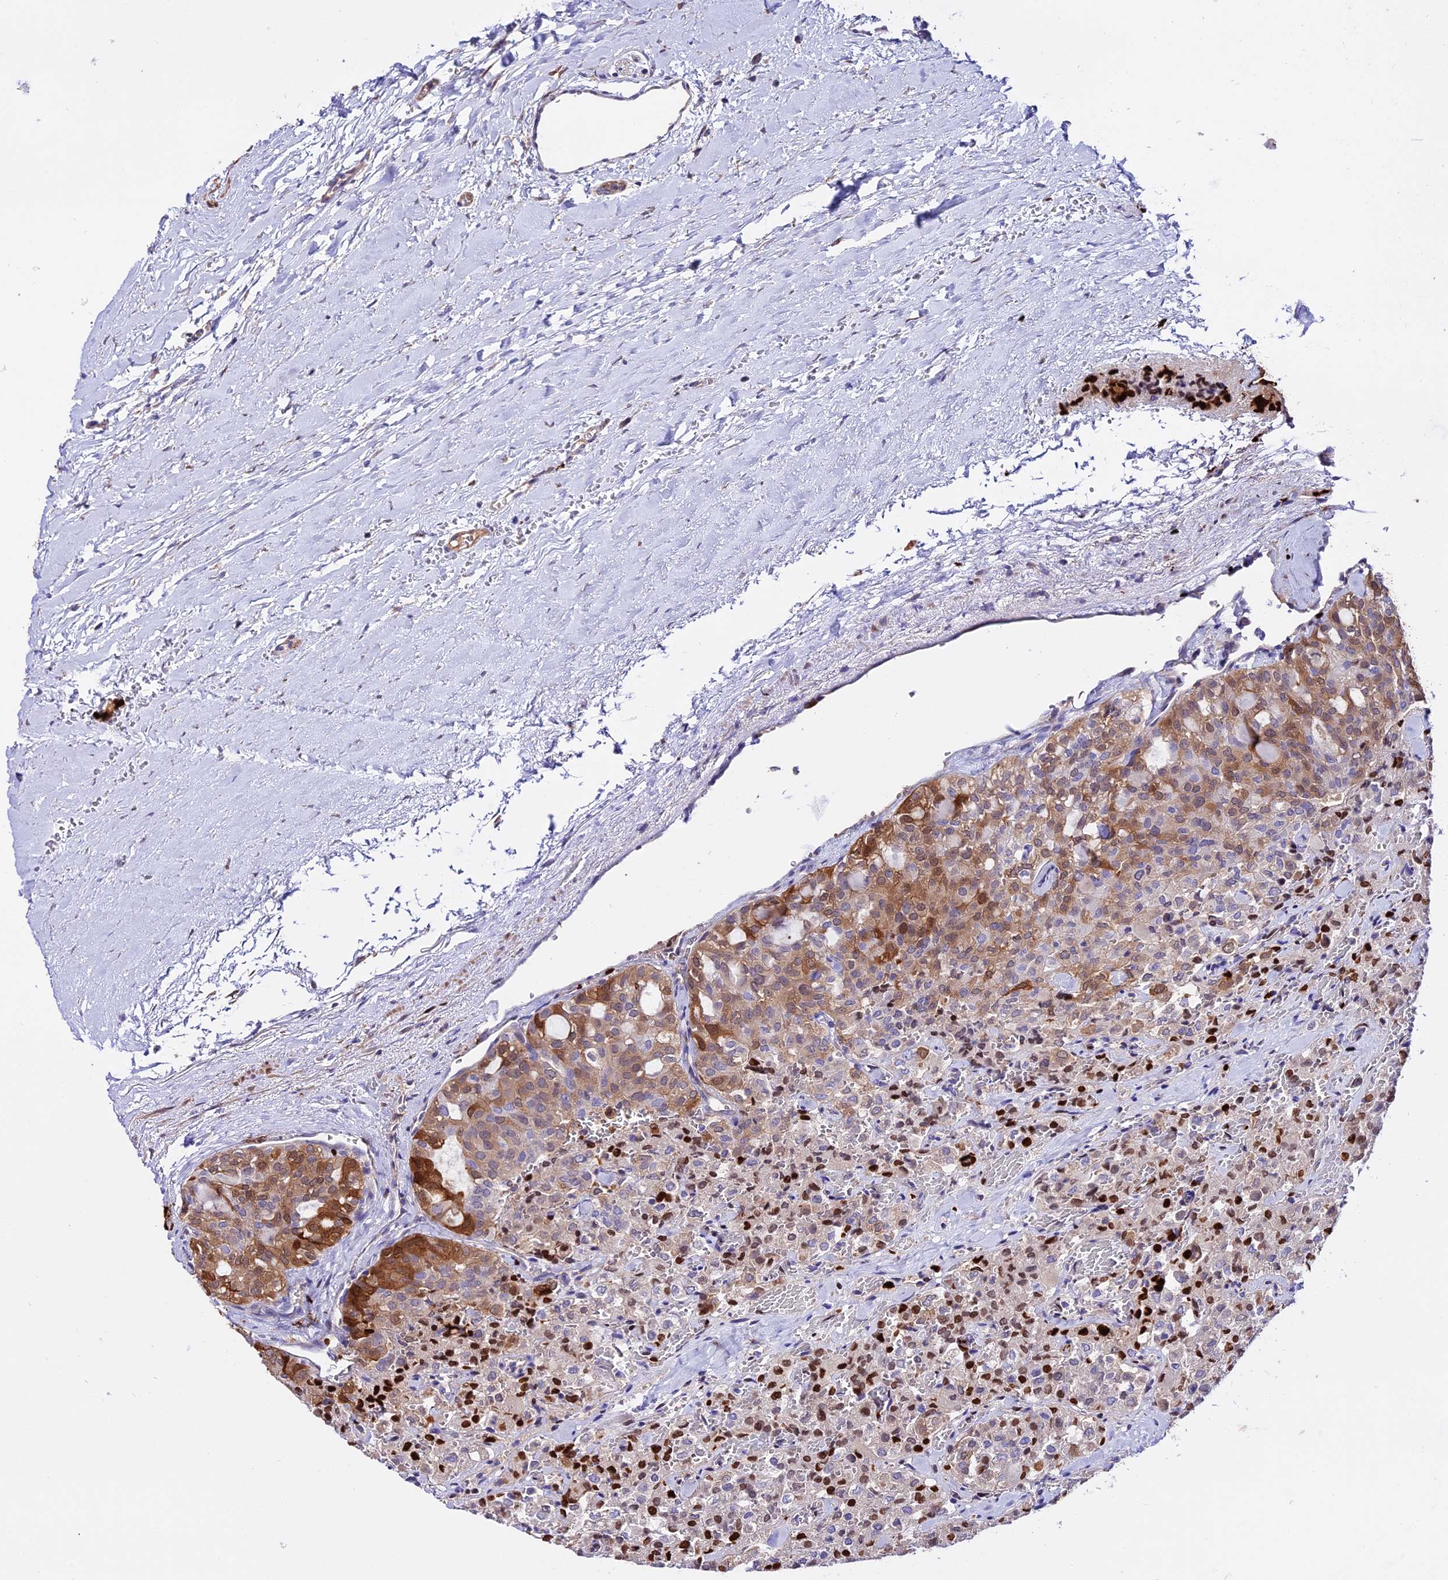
{"staining": {"intensity": "moderate", "quantity": "25%-75%", "location": "cytoplasmic/membranous"}, "tissue": "thyroid cancer", "cell_type": "Tumor cells", "image_type": "cancer", "snomed": [{"axis": "morphology", "description": "Follicular adenoma carcinoma, NOS"}, {"axis": "topography", "description": "Thyroid gland"}], "caption": "Tumor cells demonstrate moderate cytoplasmic/membranous expression in approximately 25%-75% of cells in thyroid follicular adenoma carcinoma. The staining is performed using DAB (3,3'-diaminobenzidine) brown chromogen to label protein expression. The nuclei are counter-stained blue using hematoxylin.", "gene": "MAP3K7CL", "patient": {"sex": "male", "age": 75}}